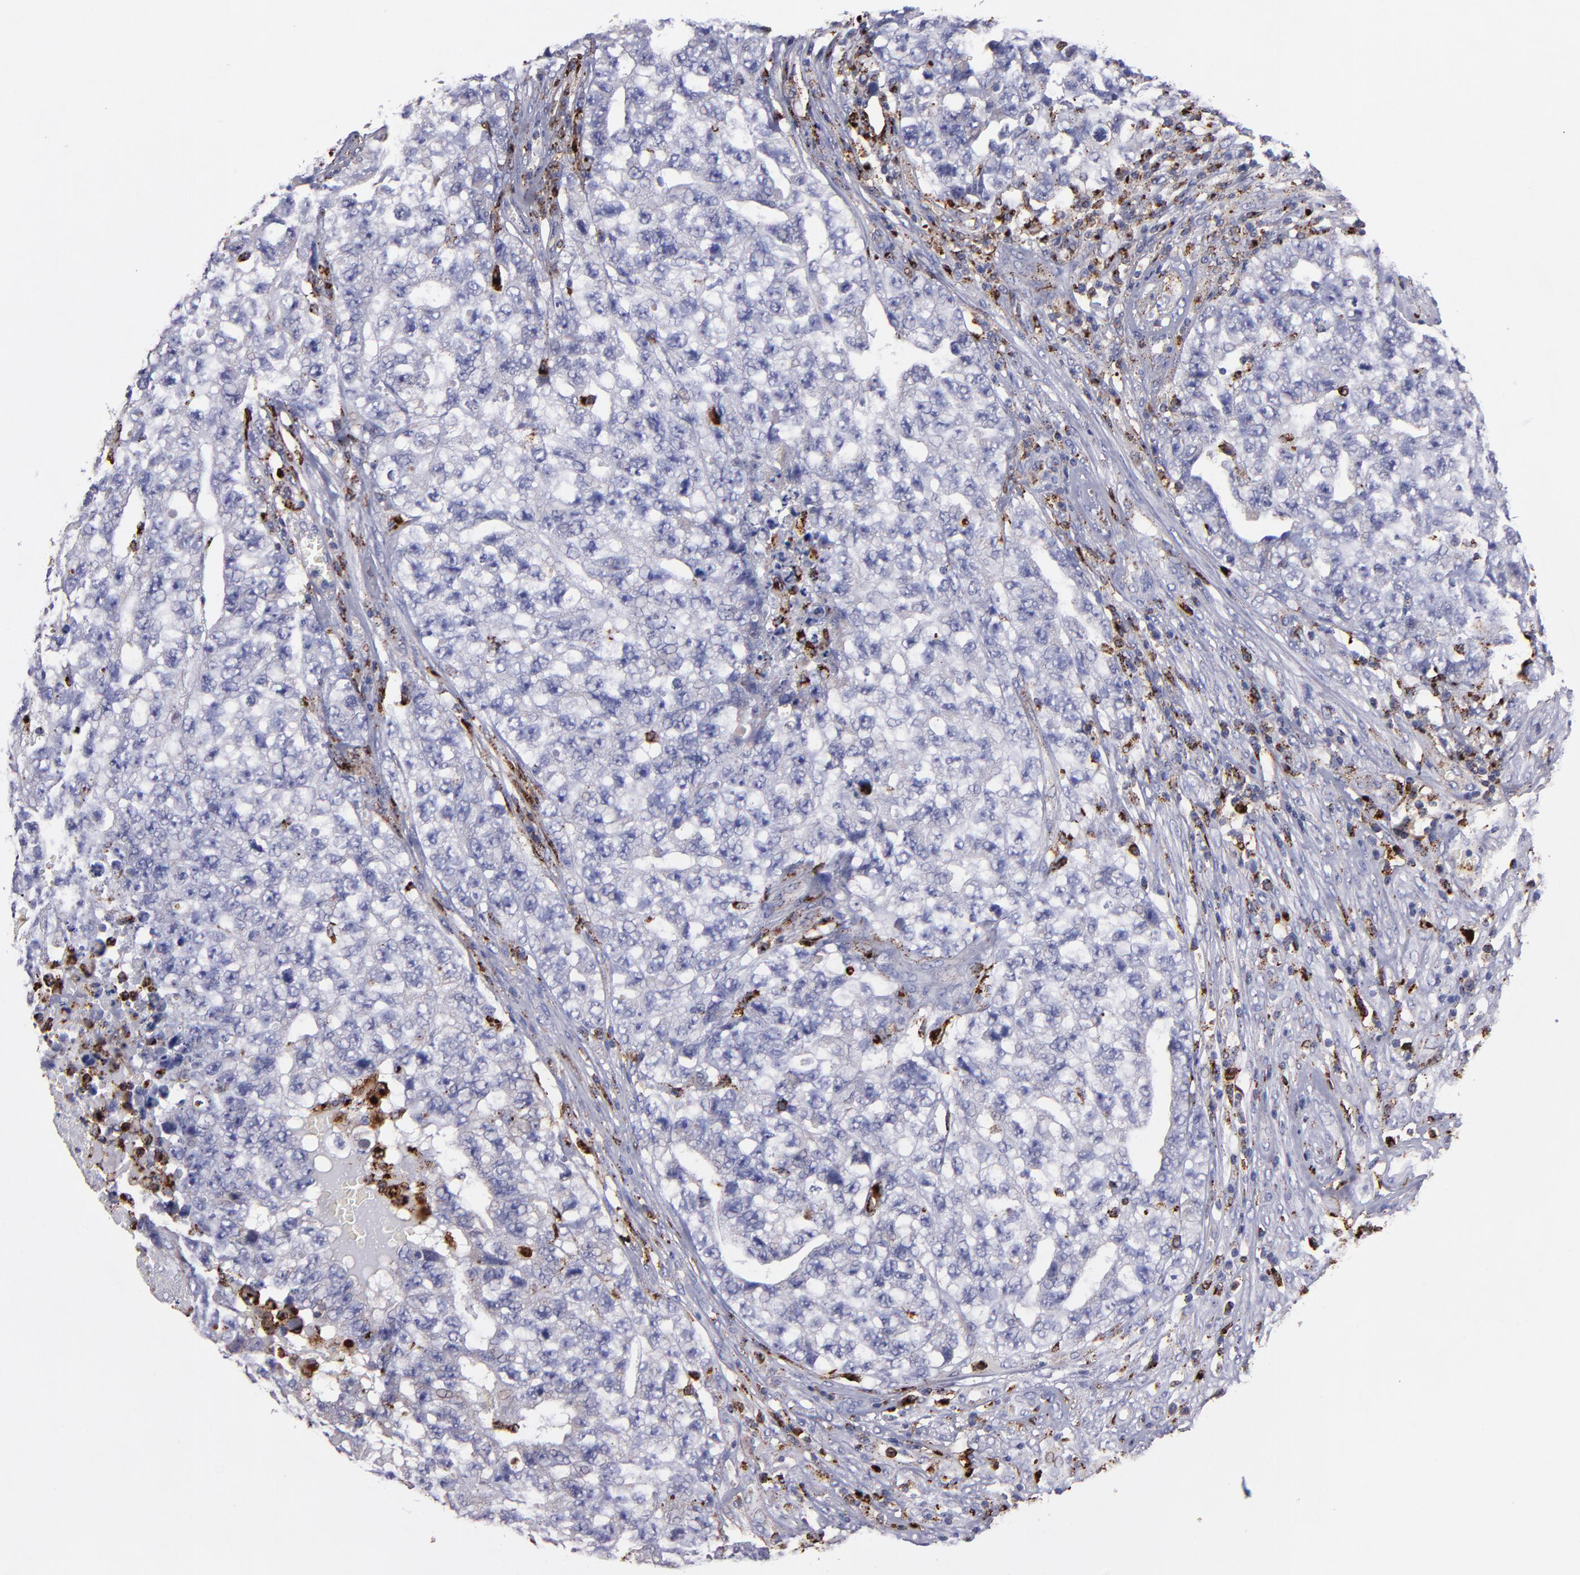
{"staining": {"intensity": "negative", "quantity": "none", "location": "none"}, "tissue": "testis cancer", "cell_type": "Tumor cells", "image_type": "cancer", "snomed": [{"axis": "morphology", "description": "Carcinoma, Embryonal, NOS"}, {"axis": "topography", "description": "Testis"}], "caption": "Testis embryonal carcinoma stained for a protein using IHC displays no staining tumor cells.", "gene": "CTSS", "patient": {"sex": "male", "age": 31}}